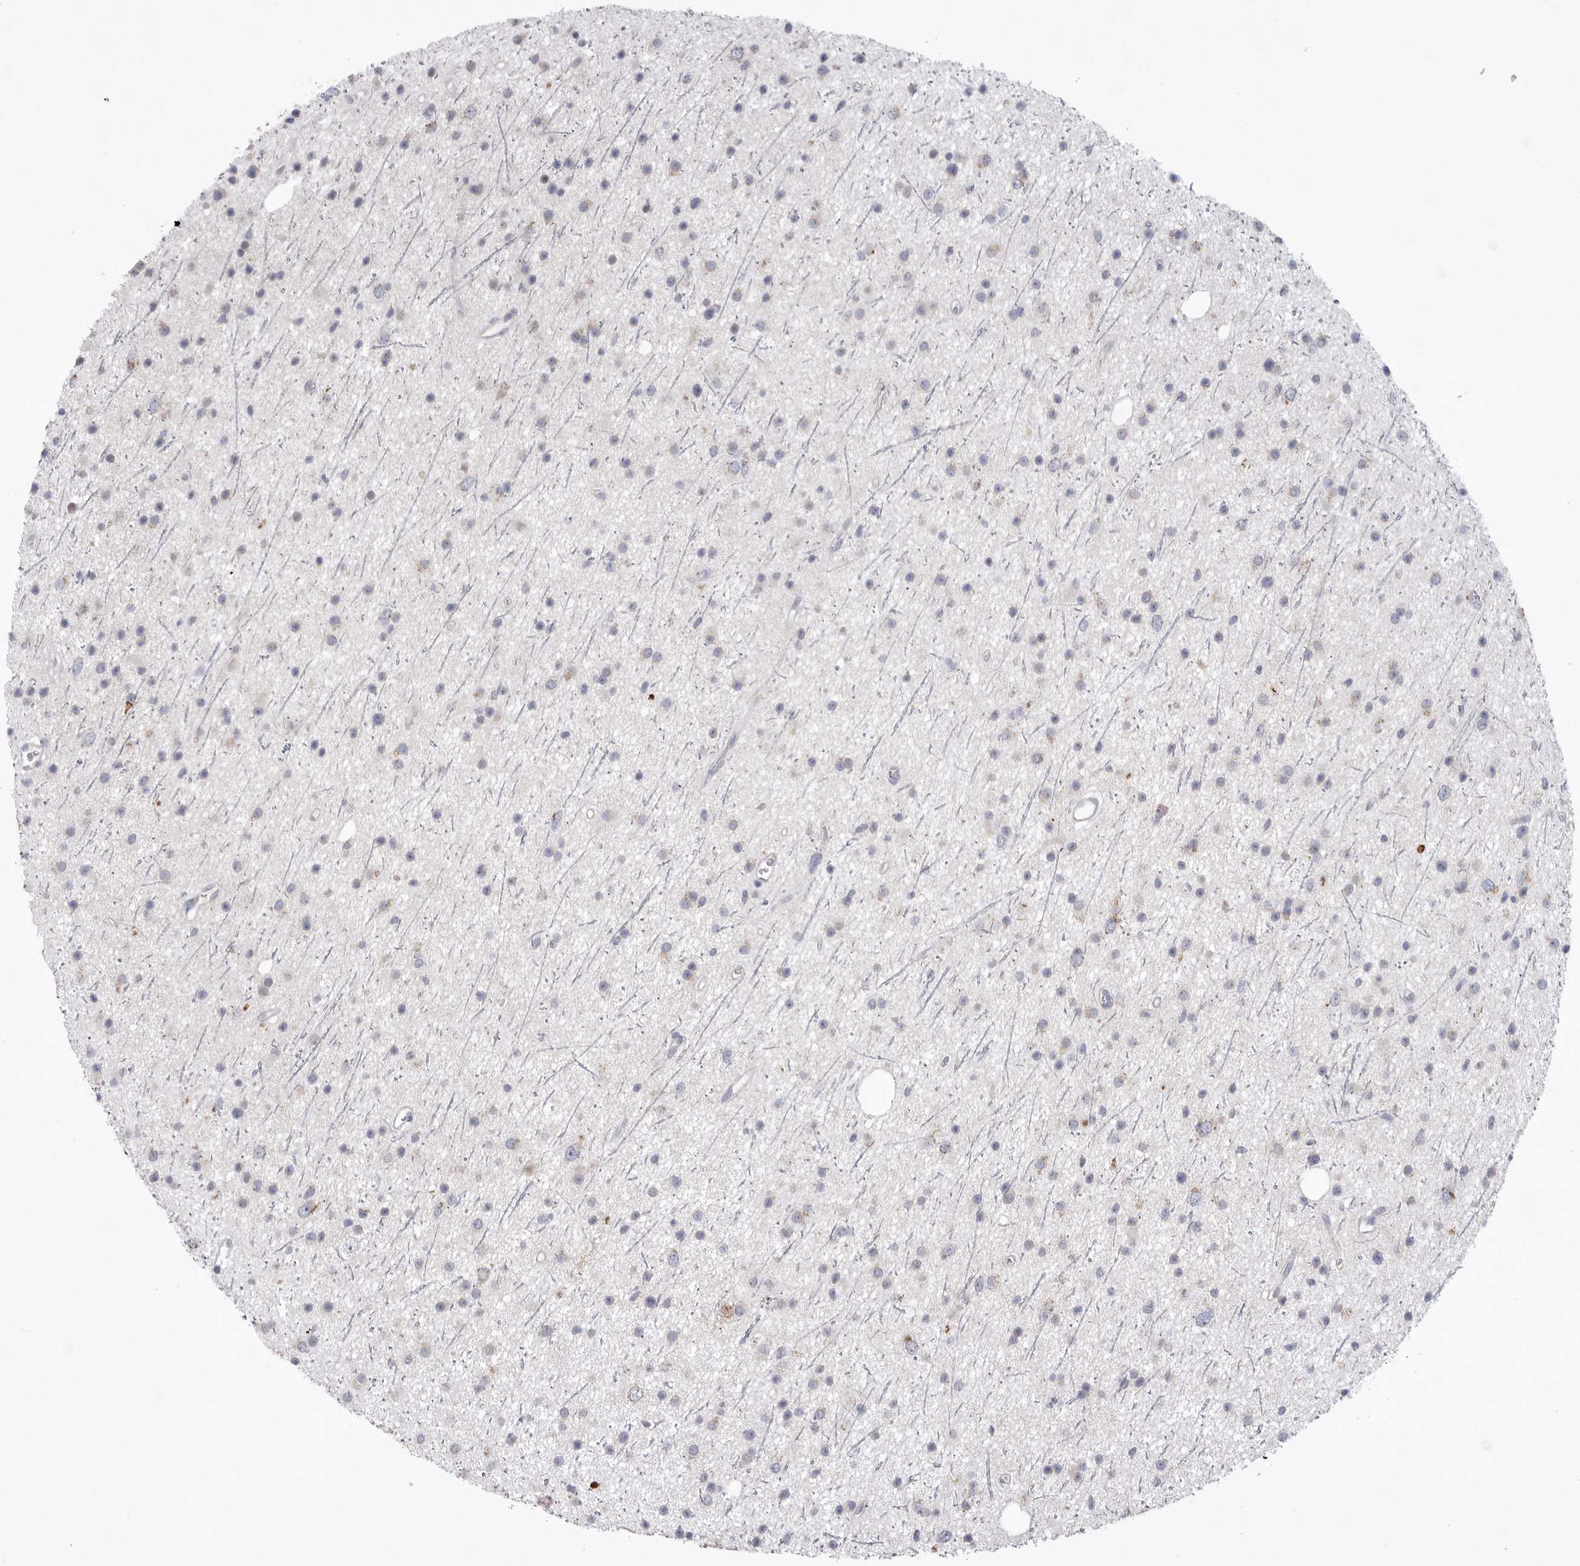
{"staining": {"intensity": "weak", "quantity": "<25%", "location": "cytoplasmic/membranous"}, "tissue": "glioma", "cell_type": "Tumor cells", "image_type": "cancer", "snomed": [{"axis": "morphology", "description": "Glioma, malignant, Low grade"}, {"axis": "topography", "description": "Cerebral cortex"}], "caption": "Immunohistochemistry of glioma displays no expression in tumor cells. The staining is performed using DAB brown chromogen with nuclei counter-stained in using hematoxylin.", "gene": "VDAC3", "patient": {"sex": "female", "age": 39}}